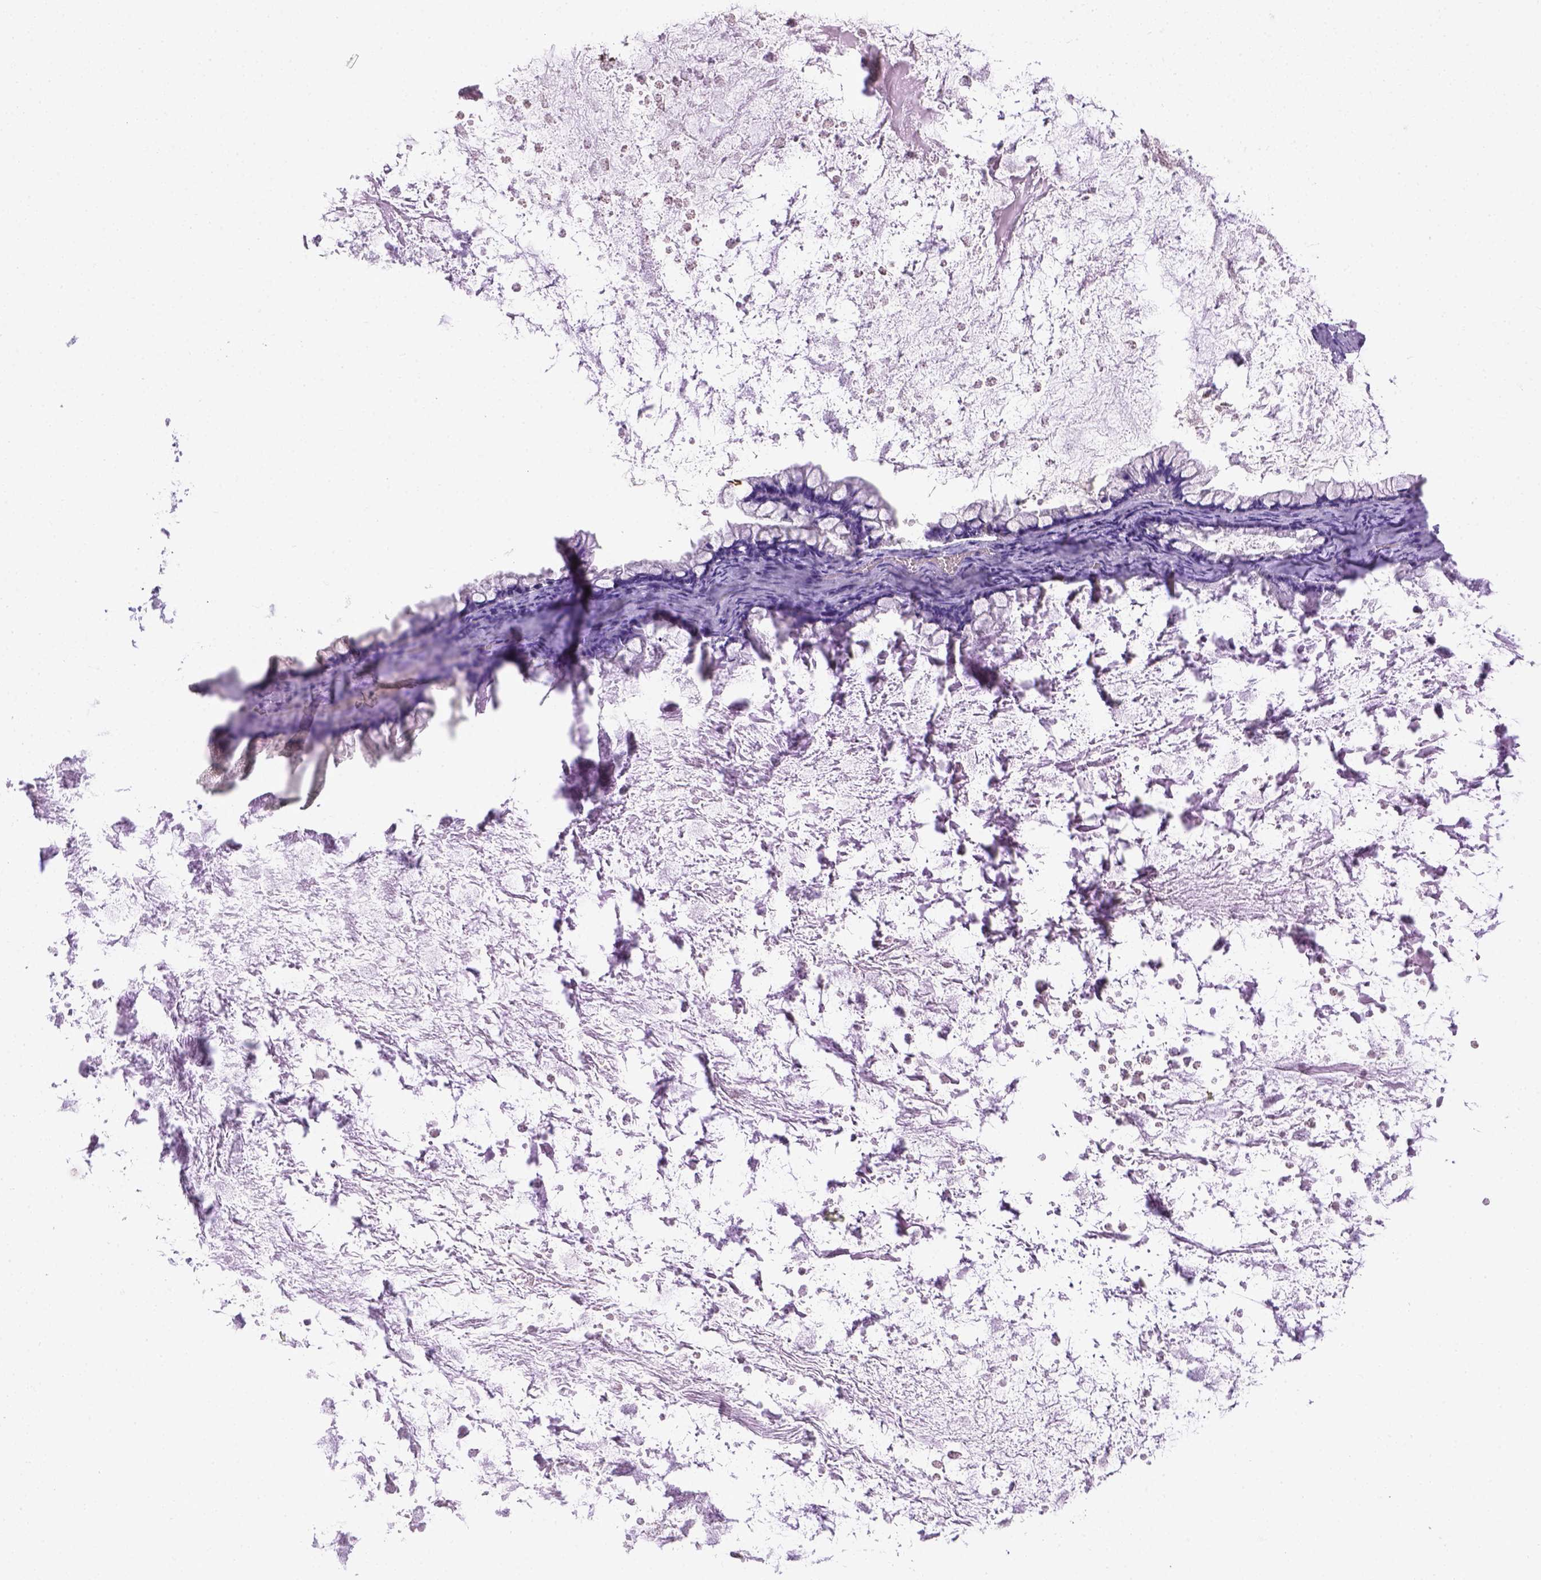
{"staining": {"intensity": "moderate", "quantity": "<25%", "location": "cytoplasmic/membranous"}, "tissue": "ovarian cancer", "cell_type": "Tumor cells", "image_type": "cancer", "snomed": [{"axis": "morphology", "description": "Cystadenocarcinoma, mucinous, NOS"}, {"axis": "topography", "description": "Ovary"}], "caption": "High-magnification brightfield microscopy of ovarian cancer (mucinous cystadenocarcinoma) stained with DAB (3,3'-diaminobenzidine) (brown) and counterstained with hematoxylin (blue). tumor cells exhibit moderate cytoplasmic/membranous expression is appreciated in about<25% of cells.", "gene": "TMEM38A", "patient": {"sex": "female", "age": 67}}